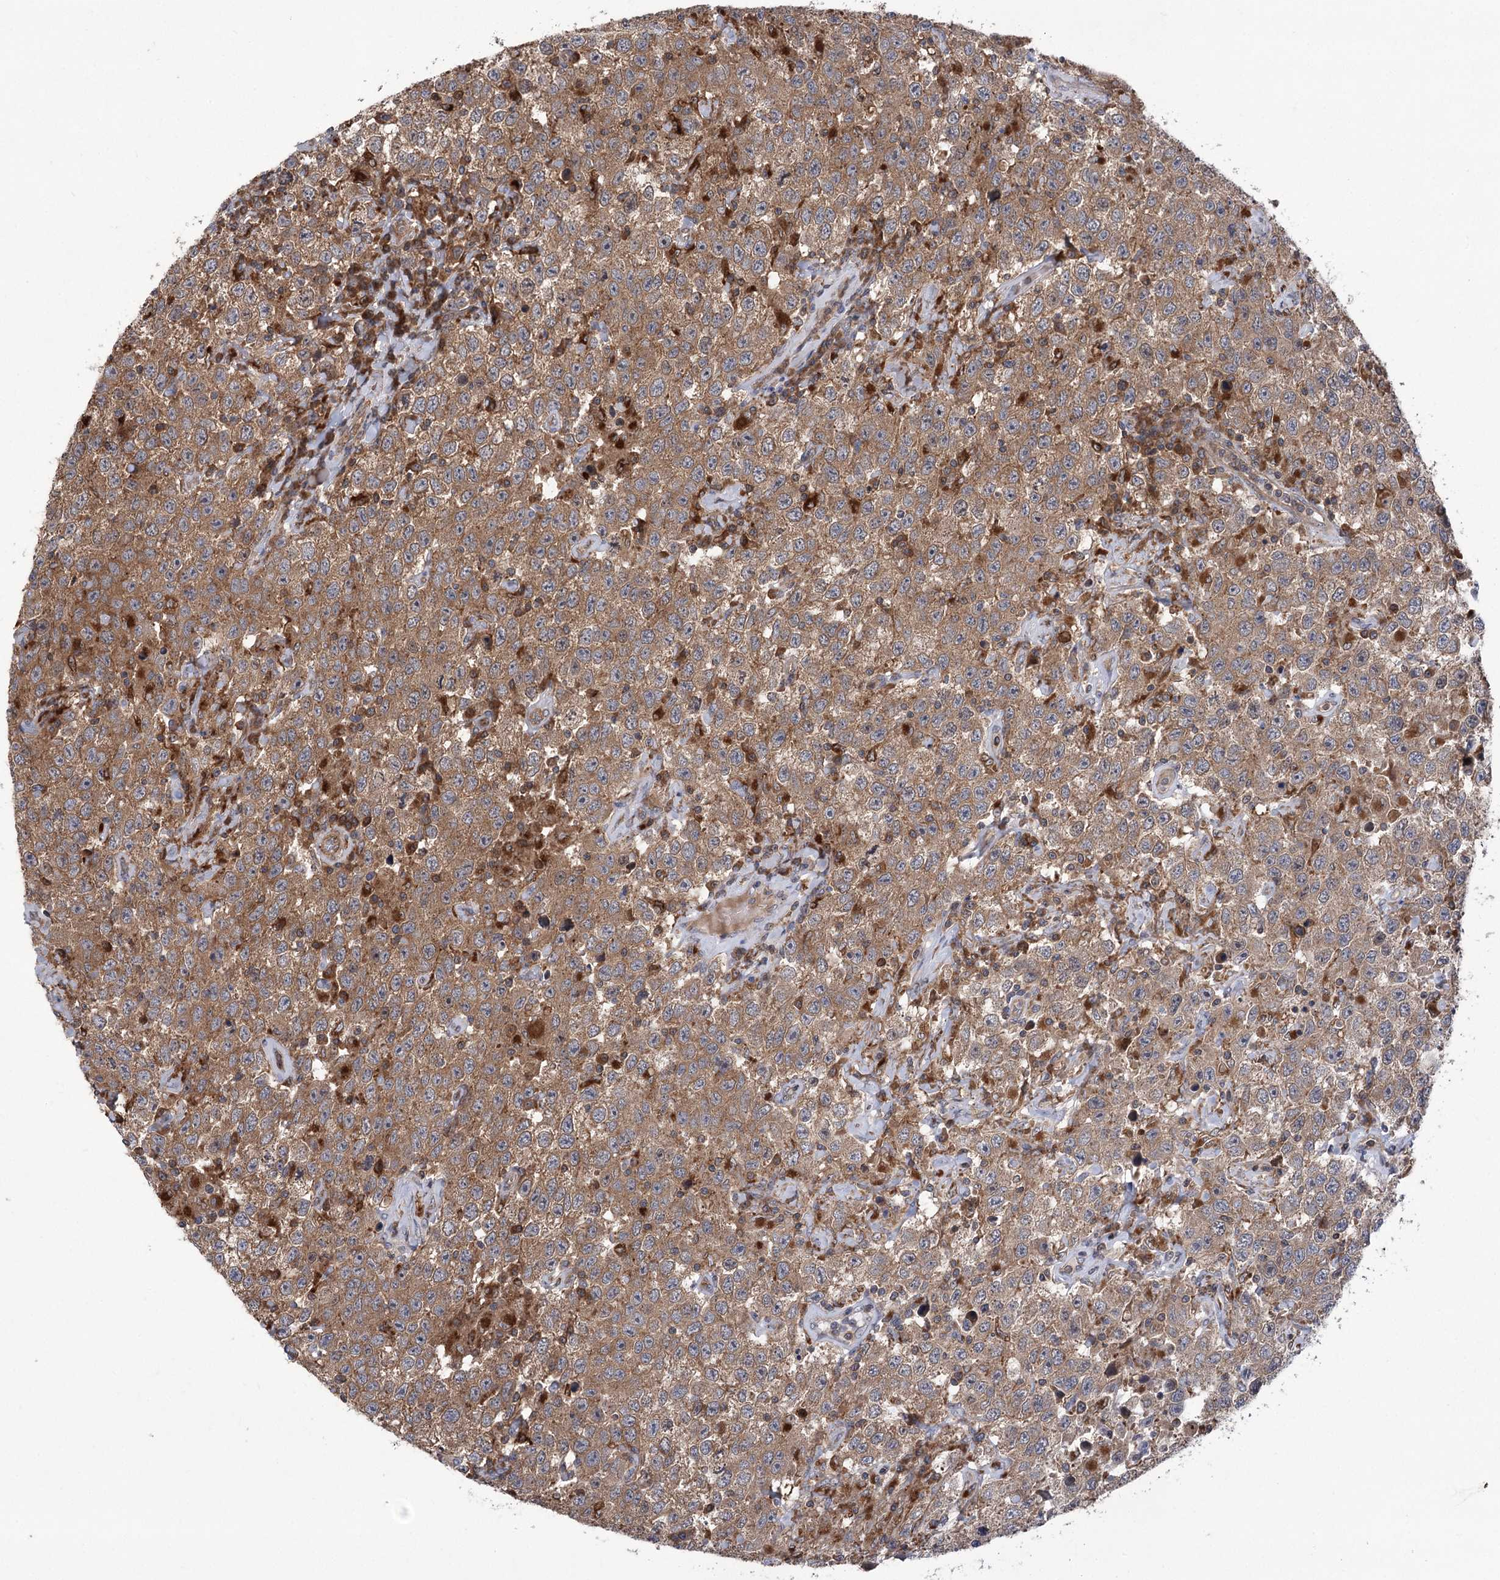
{"staining": {"intensity": "moderate", "quantity": ">75%", "location": "cytoplasmic/membranous"}, "tissue": "testis cancer", "cell_type": "Tumor cells", "image_type": "cancer", "snomed": [{"axis": "morphology", "description": "Seminoma, NOS"}, {"axis": "topography", "description": "Testis"}], "caption": "Protein expression analysis of human testis seminoma reveals moderate cytoplasmic/membranous expression in approximately >75% of tumor cells.", "gene": "VPS37B", "patient": {"sex": "male", "age": 41}}